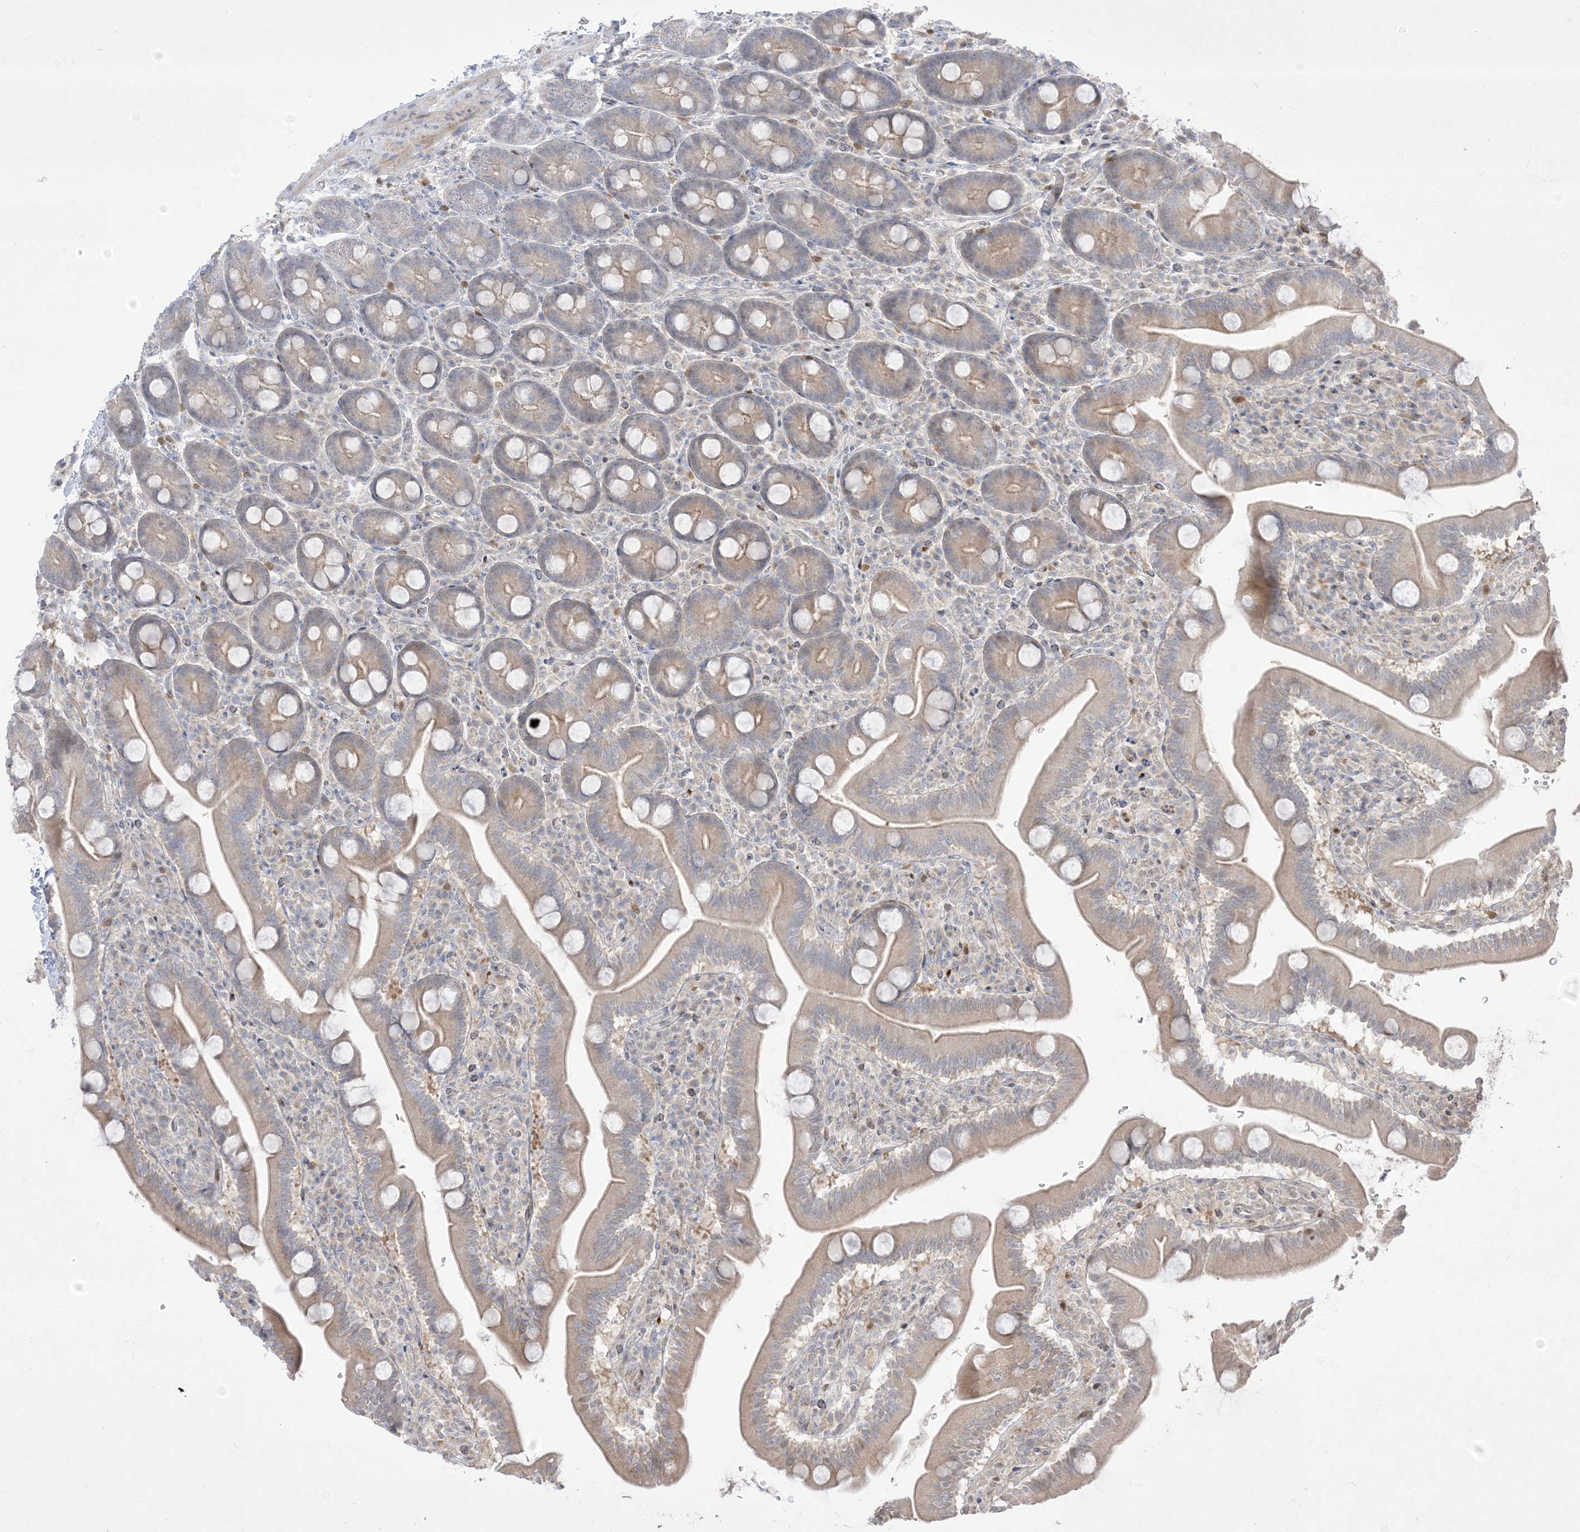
{"staining": {"intensity": "weak", "quantity": "<25%", "location": "cytoplasmic/membranous"}, "tissue": "duodenum", "cell_type": "Glandular cells", "image_type": "normal", "snomed": [{"axis": "morphology", "description": "Normal tissue, NOS"}, {"axis": "topography", "description": "Duodenum"}], "caption": "Immunohistochemistry (IHC) histopathology image of normal duodenum: duodenum stained with DAB displays no significant protein expression in glandular cells.", "gene": "BHLHE40", "patient": {"sex": "male", "age": 35}}